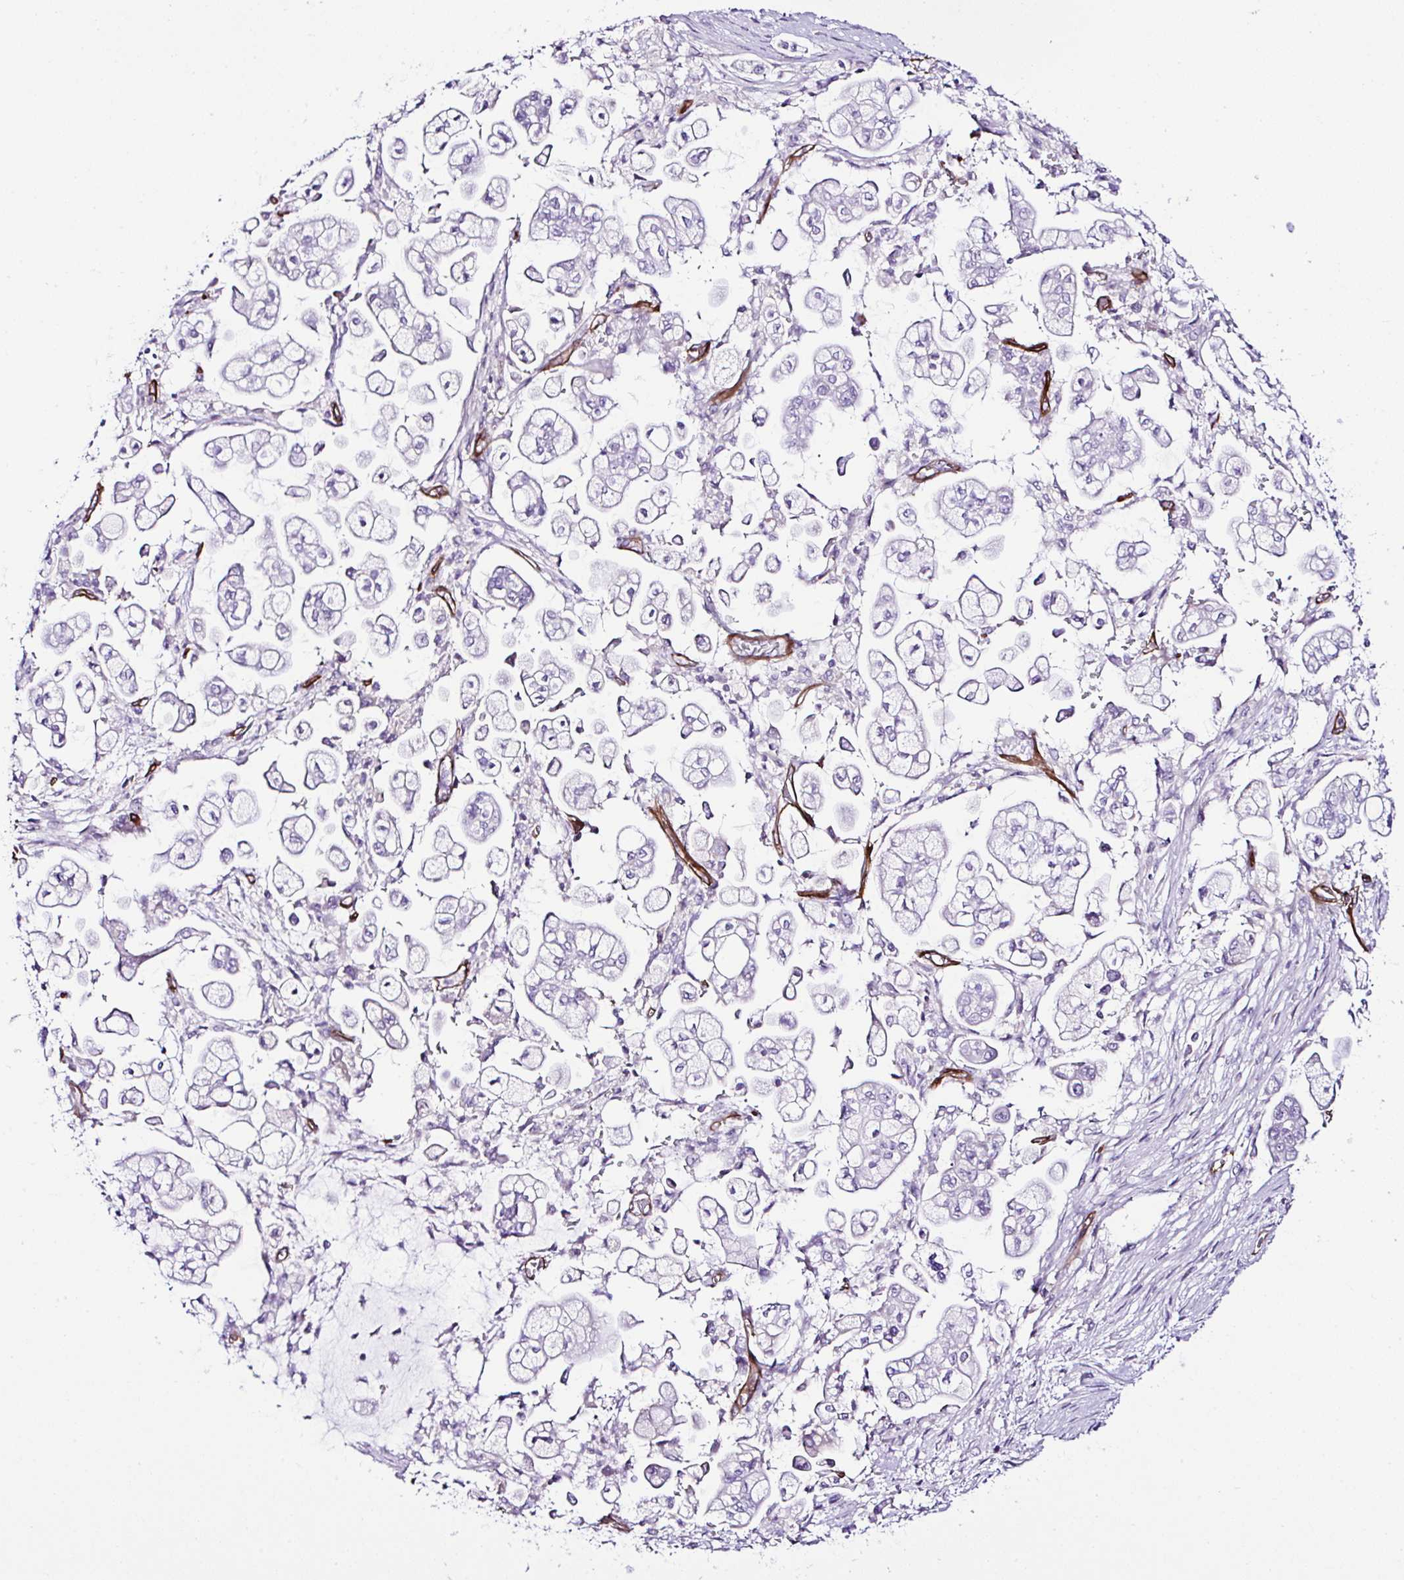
{"staining": {"intensity": "negative", "quantity": "none", "location": "none"}, "tissue": "pancreatic cancer", "cell_type": "Tumor cells", "image_type": "cancer", "snomed": [{"axis": "morphology", "description": "Adenocarcinoma, NOS"}, {"axis": "topography", "description": "Pancreas"}], "caption": "Human pancreatic cancer (adenocarcinoma) stained for a protein using immunohistochemistry (IHC) shows no positivity in tumor cells.", "gene": "FBXO34", "patient": {"sex": "female", "age": 69}}